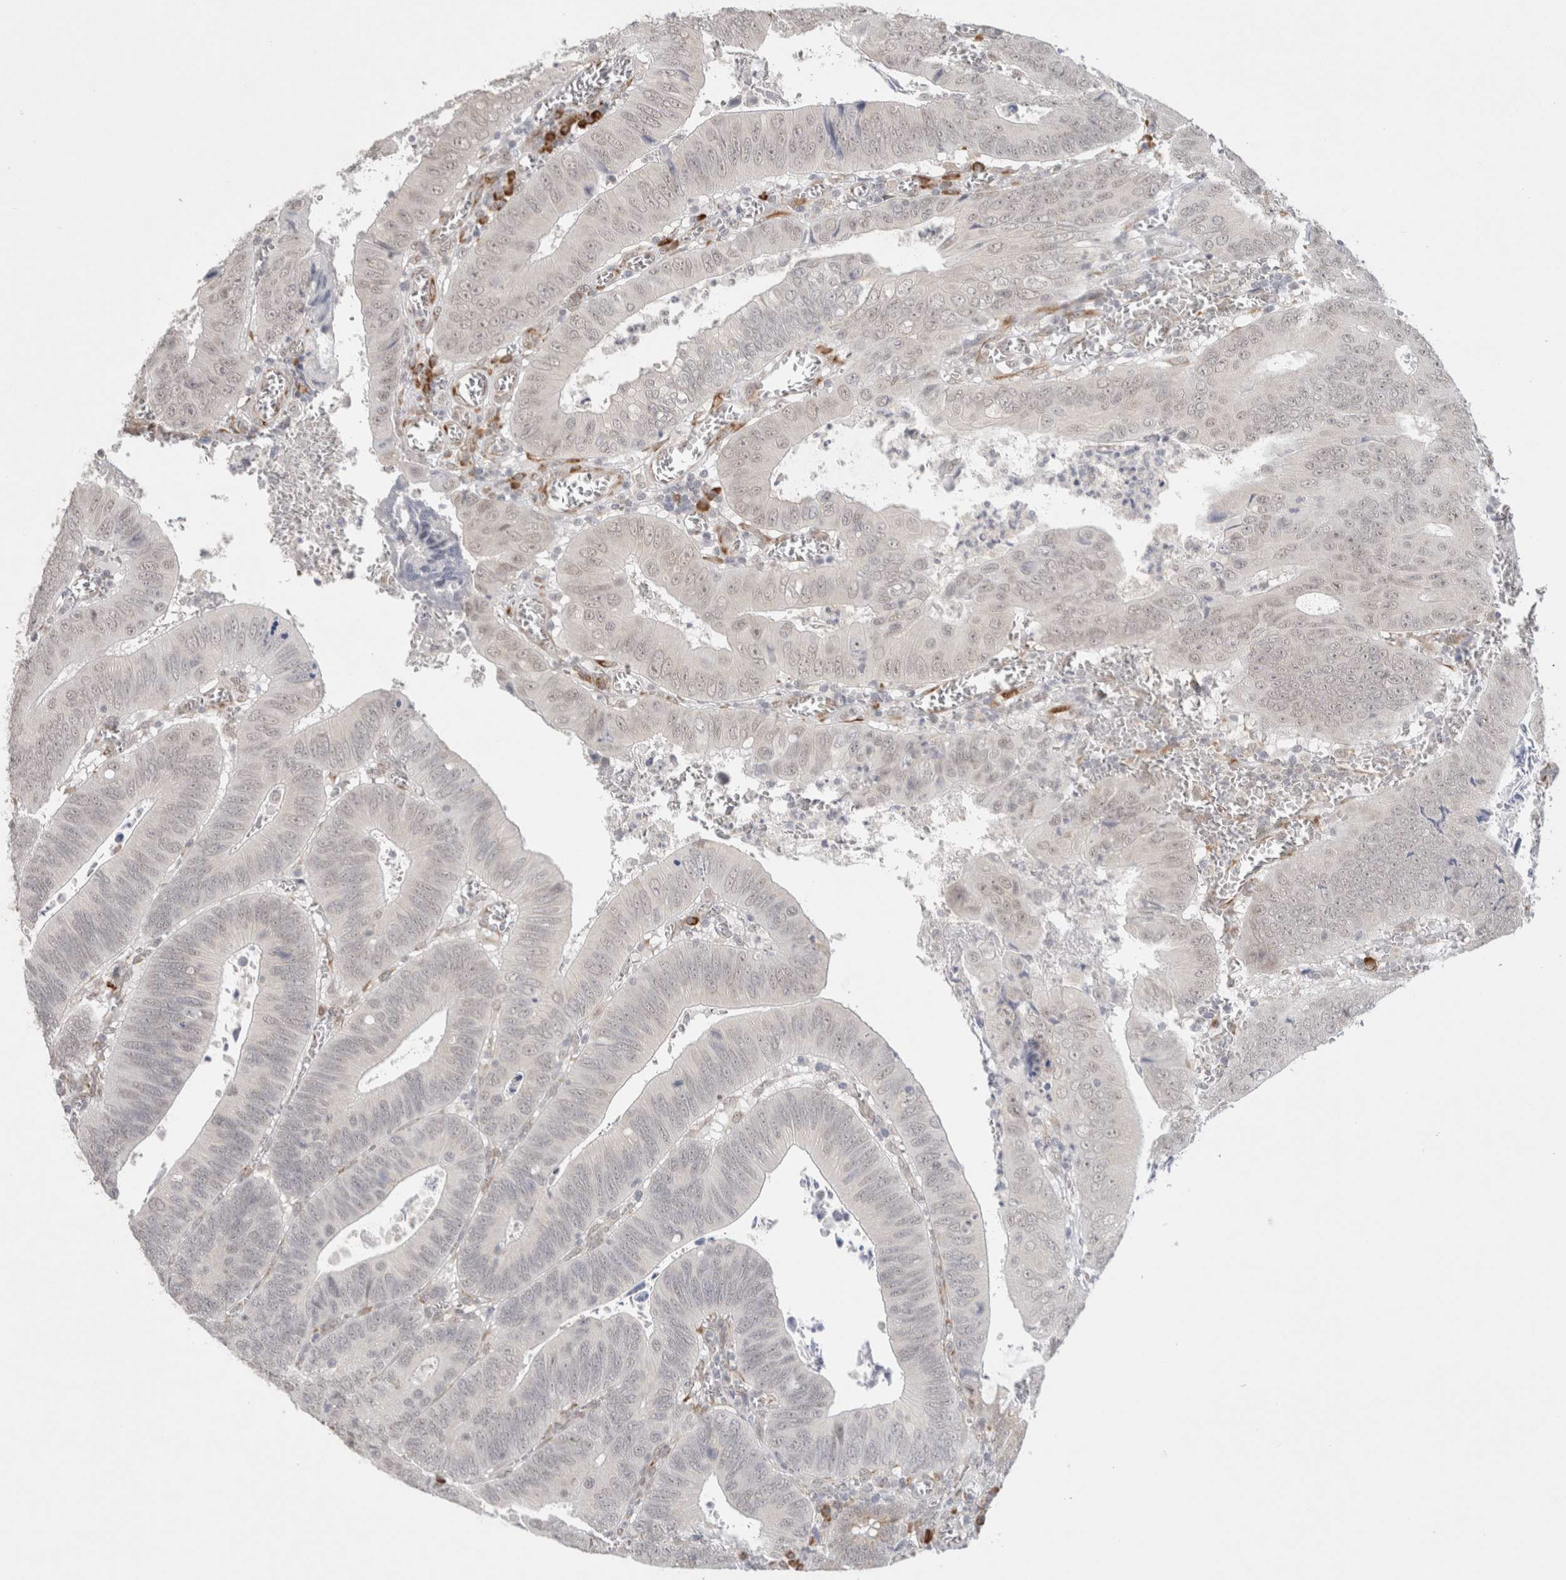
{"staining": {"intensity": "negative", "quantity": "none", "location": "none"}, "tissue": "colorectal cancer", "cell_type": "Tumor cells", "image_type": "cancer", "snomed": [{"axis": "morphology", "description": "Inflammation, NOS"}, {"axis": "morphology", "description": "Adenocarcinoma, NOS"}, {"axis": "topography", "description": "Colon"}], "caption": "Adenocarcinoma (colorectal) was stained to show a protein in brown. There is no significant expression in tumor cells.", "gene": "HDLBP", "patient": {"sex": "male", "age": 72}}